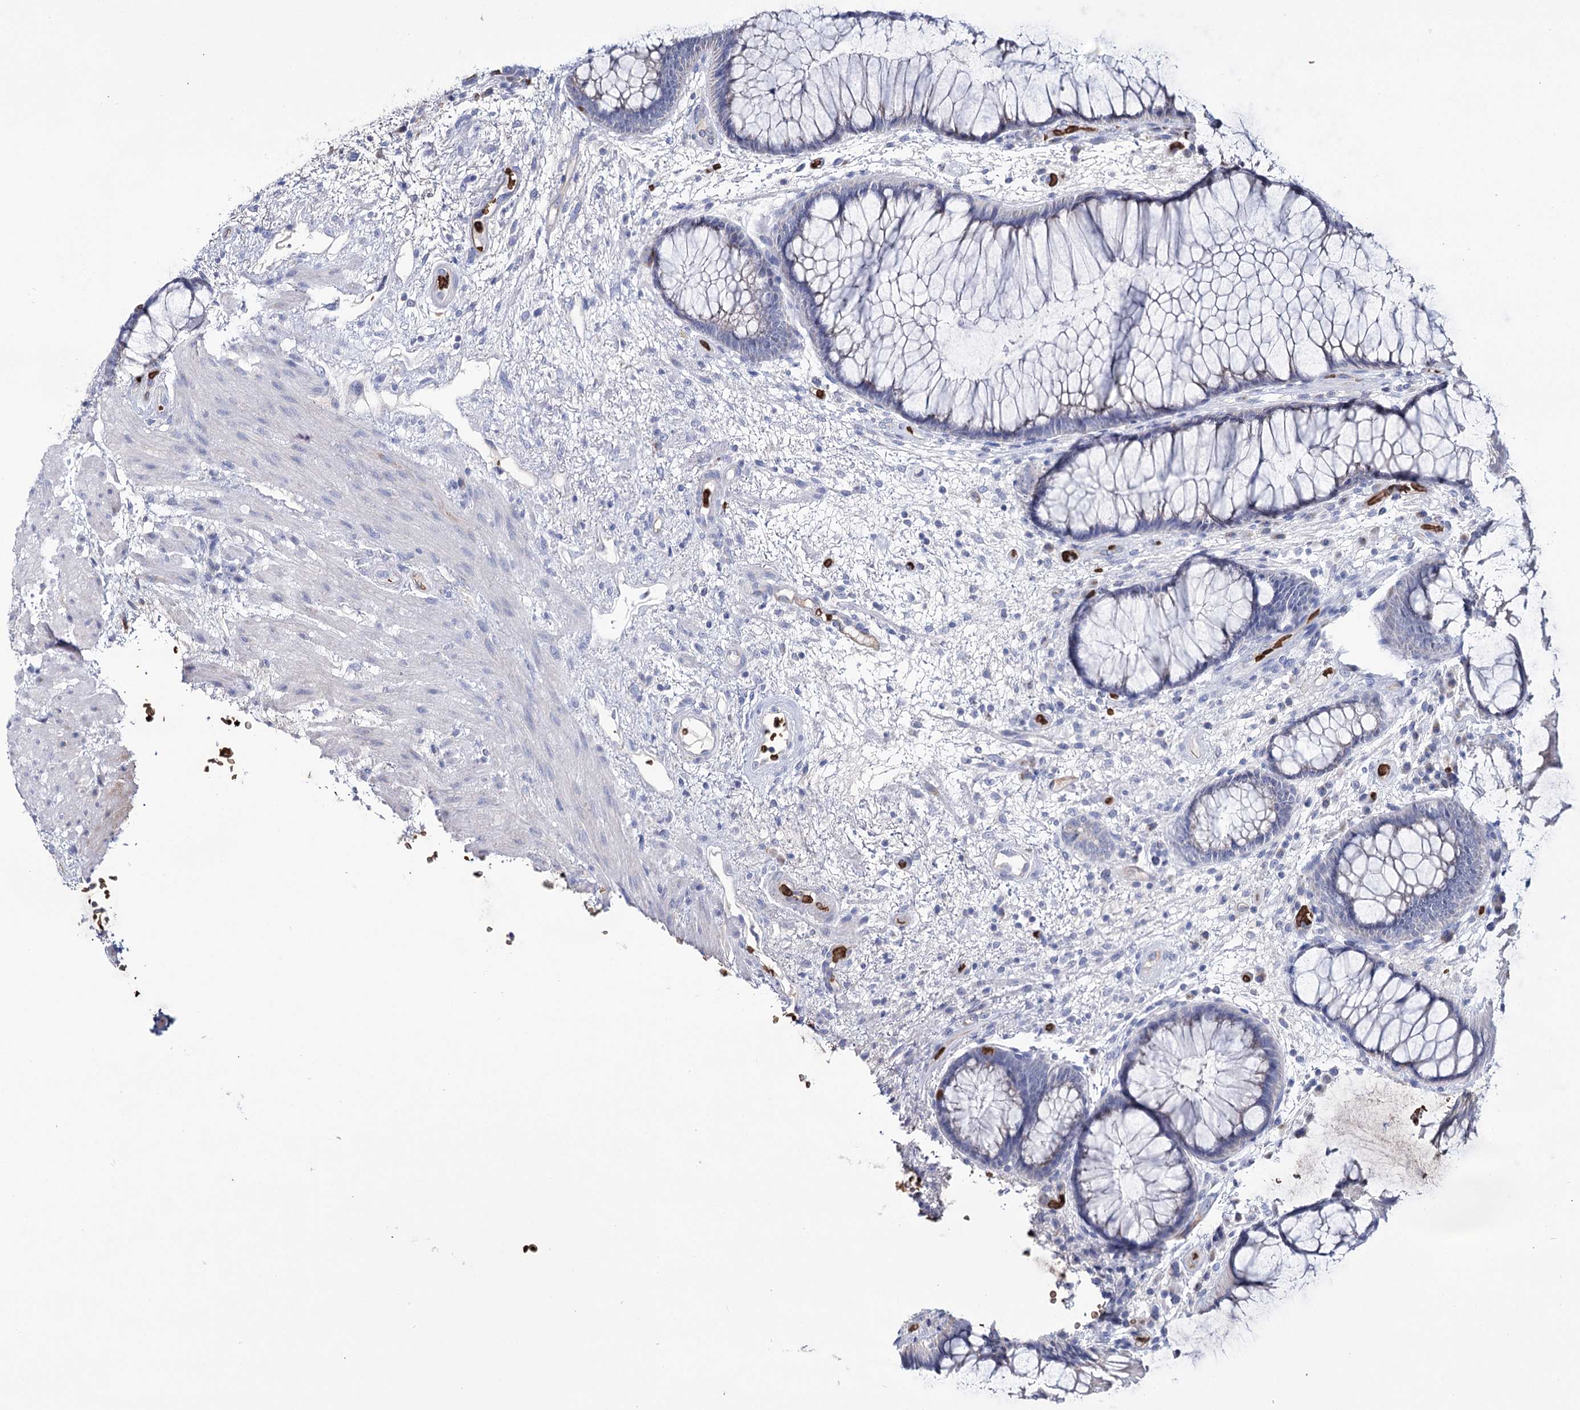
{"staining": {"intensity": "negative", "quantity": "none", "location": "none"}, "tissue": "rectum", "cell_type": "Glandular cells", "image_type": "normal", "snomed": [{"axis": "morphology", "description": "Normal tissue, NOS"}, {"axis": "topography", "description": "Rectum"}], "caption": "This is an immunohistochemistry histopathology image of normal rectum. There is no staining in glandular cells.", "gene": "GBF1", "patient": {"sex": "male", "age": 51}}